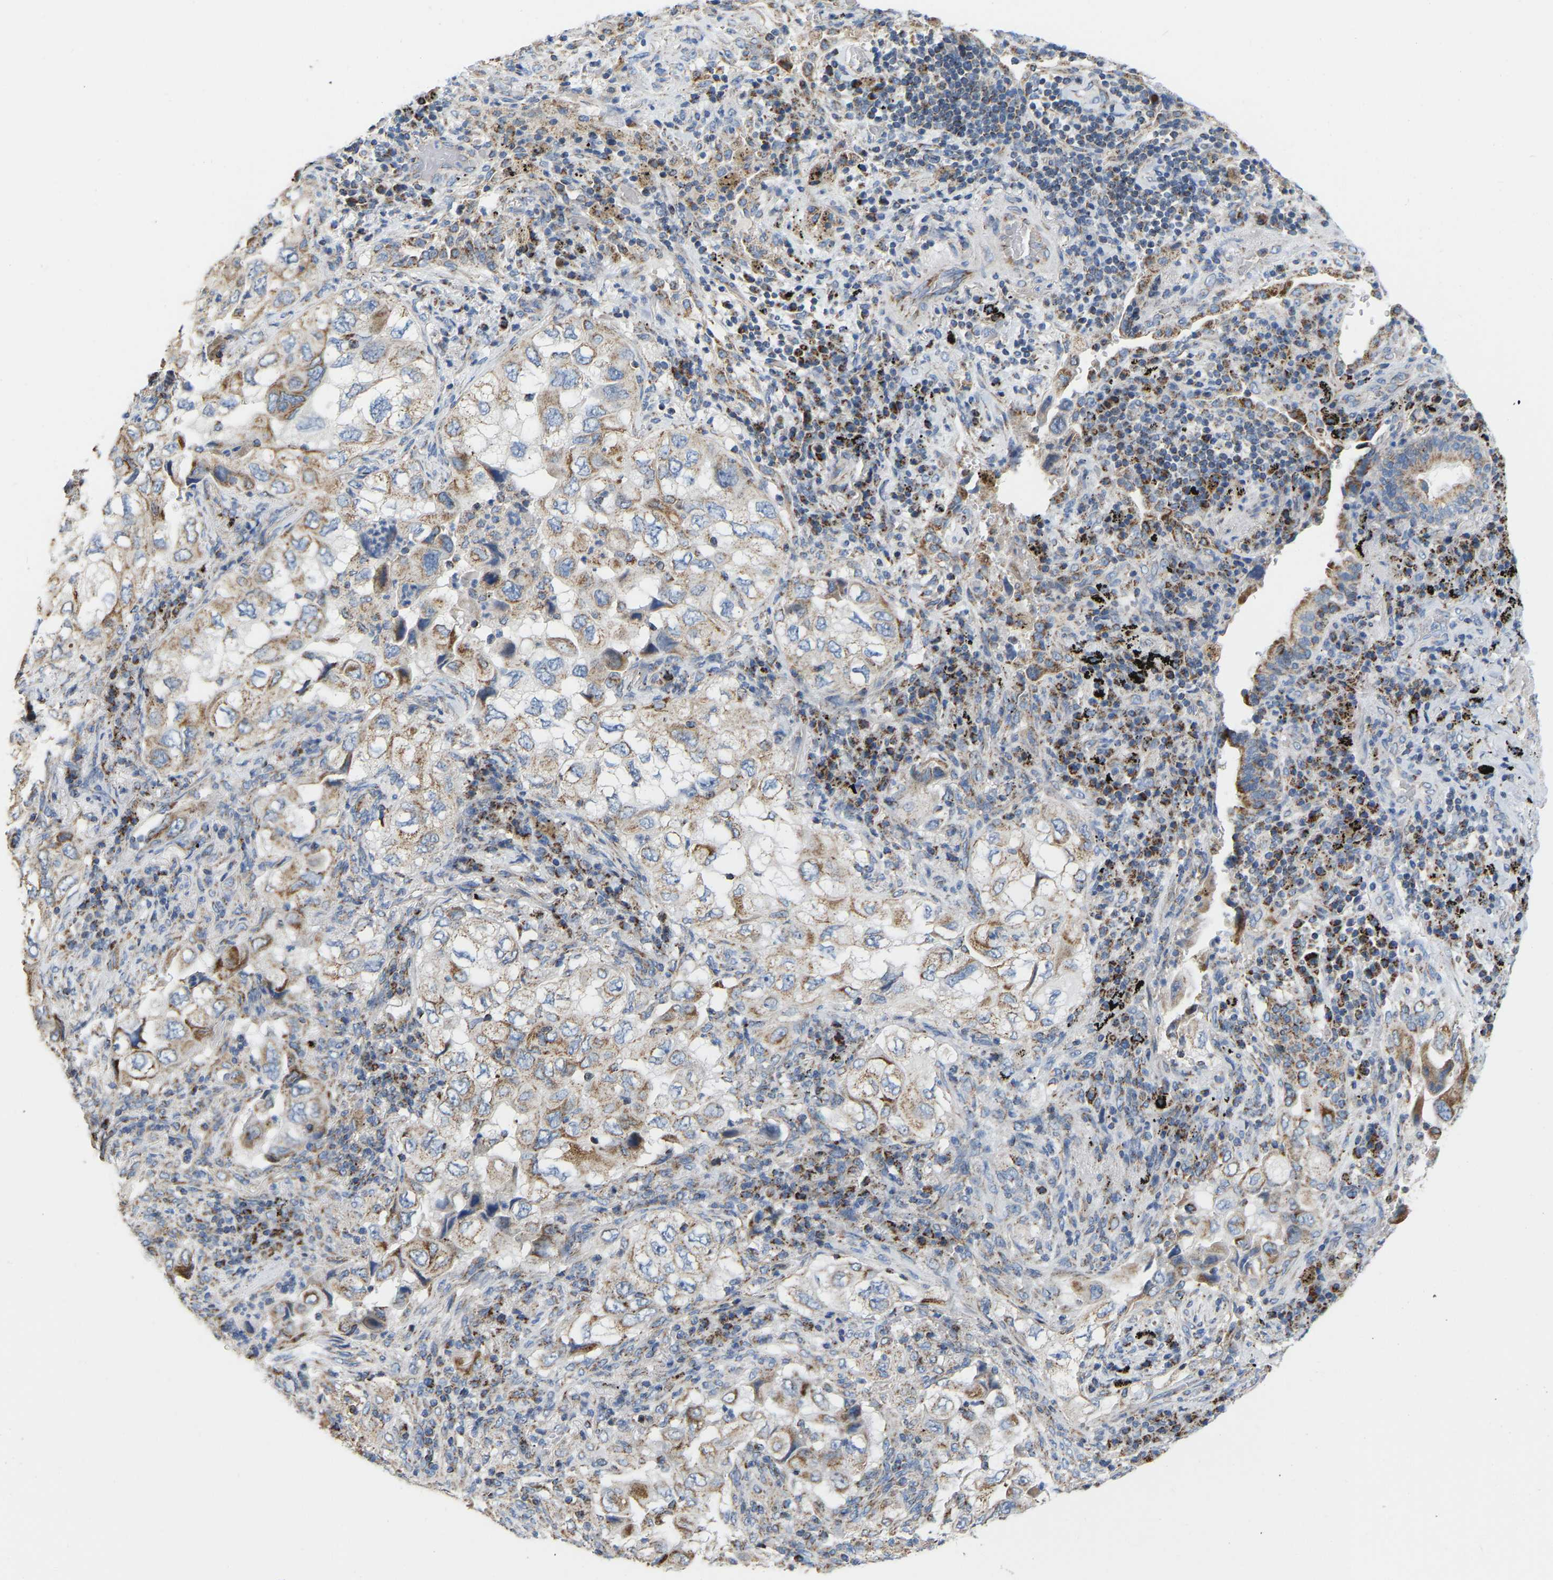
{"staining": {"intensity": "moderate", "quantity": ">75%", "location": "cytoplasmic/membranous"}, "tissue": "lung cancer", "cell_type": "Tumor cells", "image_type": "cancer", "snomed": [{"axis": "morphology", "description": "Adenocarcinoma, NOS"}, {"axis": "topography", "description": "Lung"}], "caption": "IHC photomicrograph of neoplastic tissue: lung cancer stained using immunohistochemistry (IHC) reveals medium levels of moderate protein expression localized specifically in the cytoplasmic/membranous of tumor cells, appearing as a cytoplasmic/membranous brown color.", "gene": "CBLB", "patient": {"sex": "male", "age": 64}}